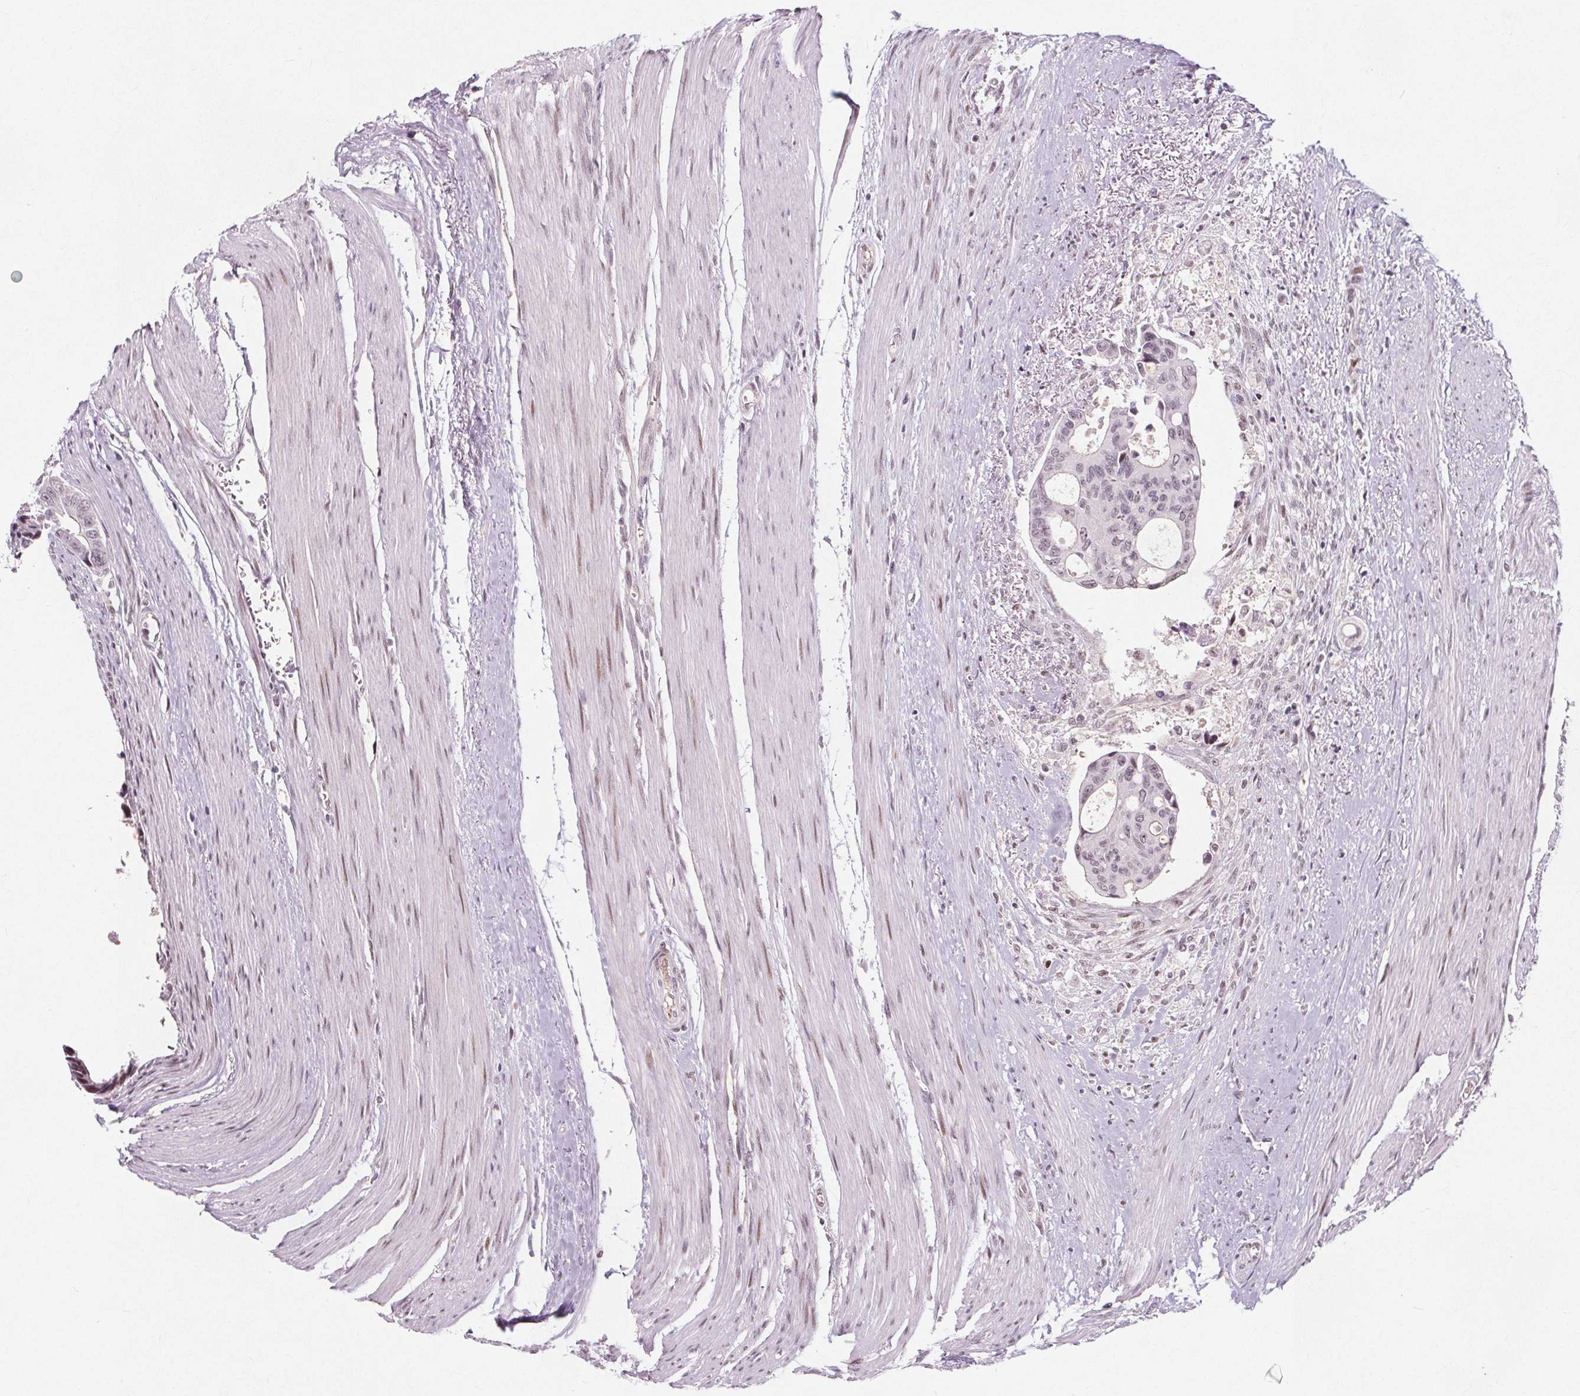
{"staining": {"intensity": "weak", "quantity": ">75%", "location": "nuclear"}, "tissue": "colorectal cancer", "cell_type": "Tumor cells", "image_type": "cancer", "snomed": [{"axis": "morphology", "description": "Adenocarcinoma, NOS"}, {"axis": "topography", "description": "Rectum"}], "caption": "A photomicrograph of colorectal cancer stained for a protein displays weak nuclear brown staining in tumor cells. (Brightfield microscopy of DAB IHC at high magnification).", "gene": "TAF6L", "patient": {"sex": "male", "age": 76}}